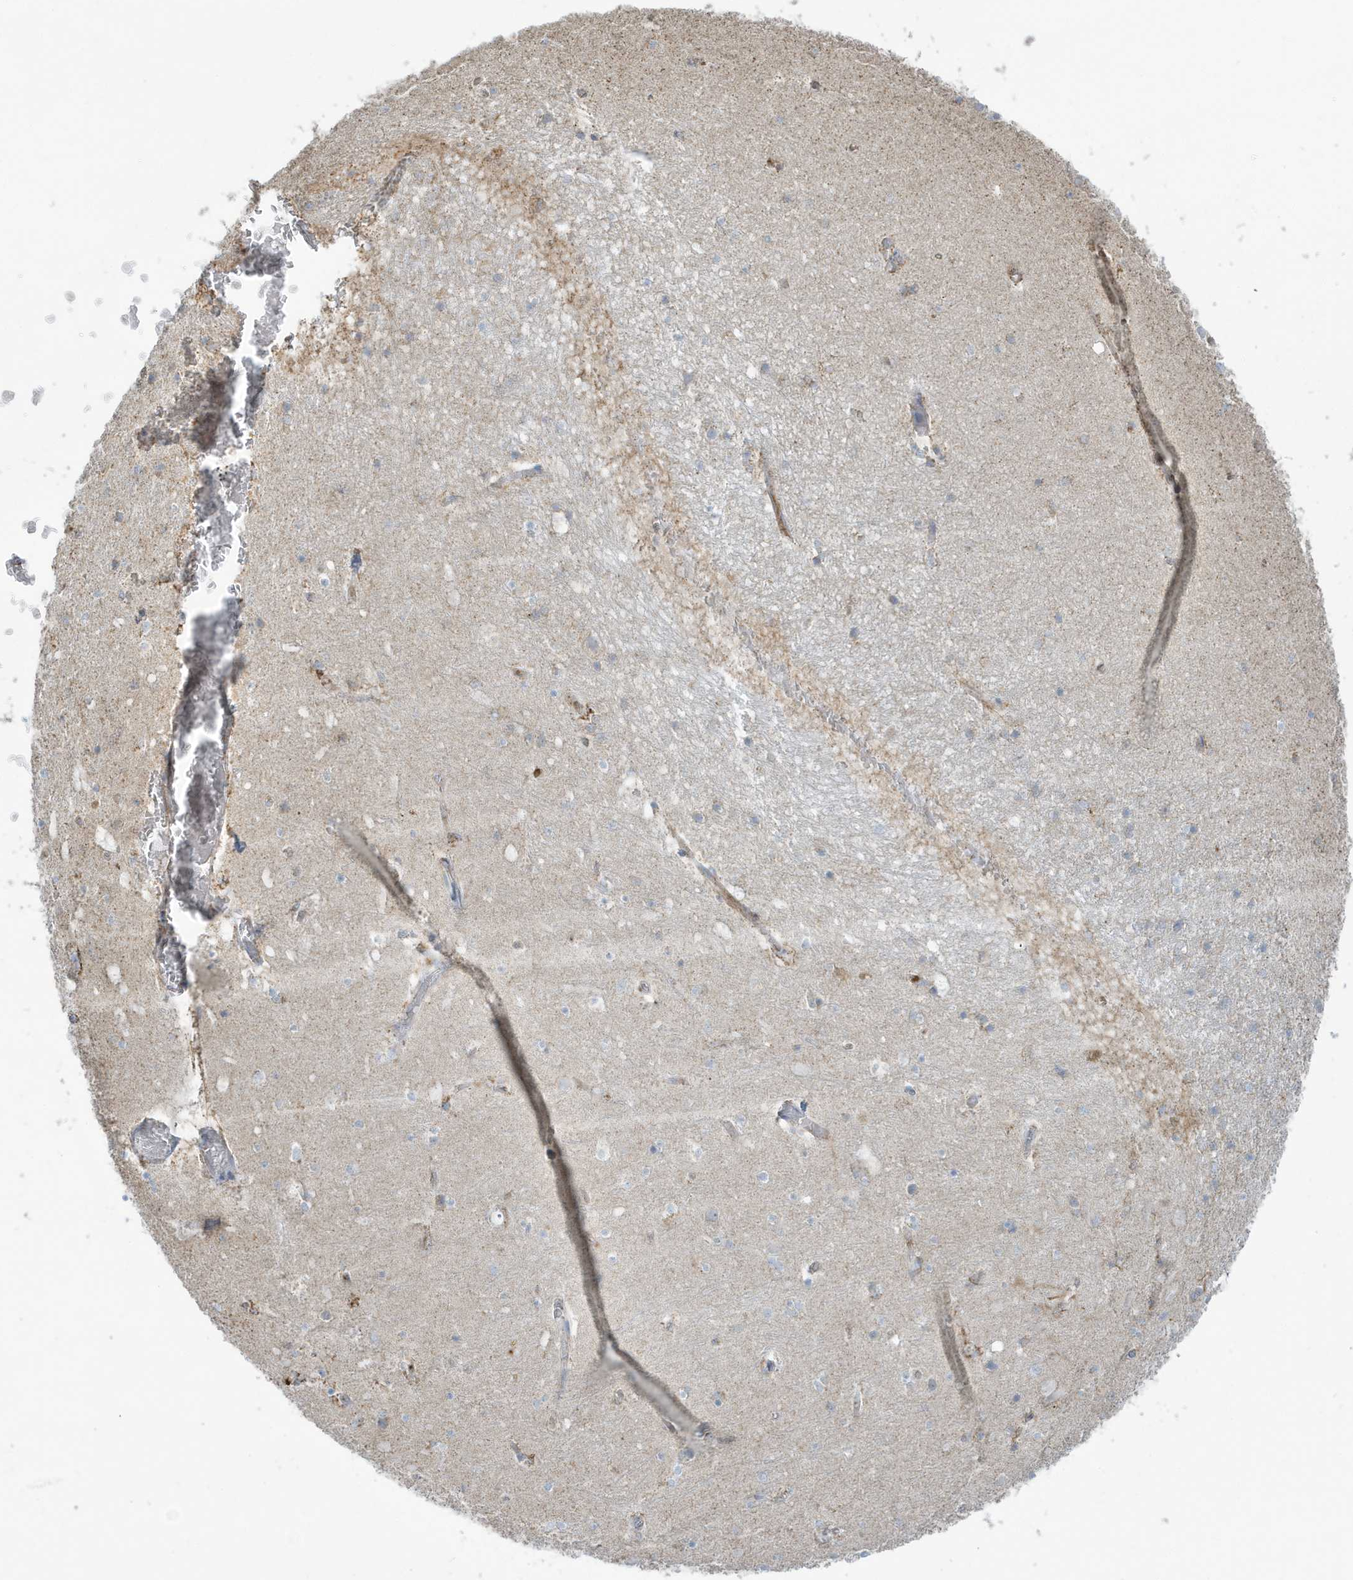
{"staining": {"intensity": "weak", "quantity": "<25%", "location": "cytoplasmic/membranous"}, "tissue": "hippocampus", "cell_type": "Glial cells", "image_type": "normal", "snomed": [{"axis": "morphology", "description": "Normal tissue, NOS"}, {"axis": "topography", "description": "Hippocampus"}], "caption": "This is an immunohistochemistry (IHC) micrograph of unremarkable hippocampus. There is no expression in glial cells.", "gene": "RAB11FIP3", "patient": {"sex": "female", "age": 52}}